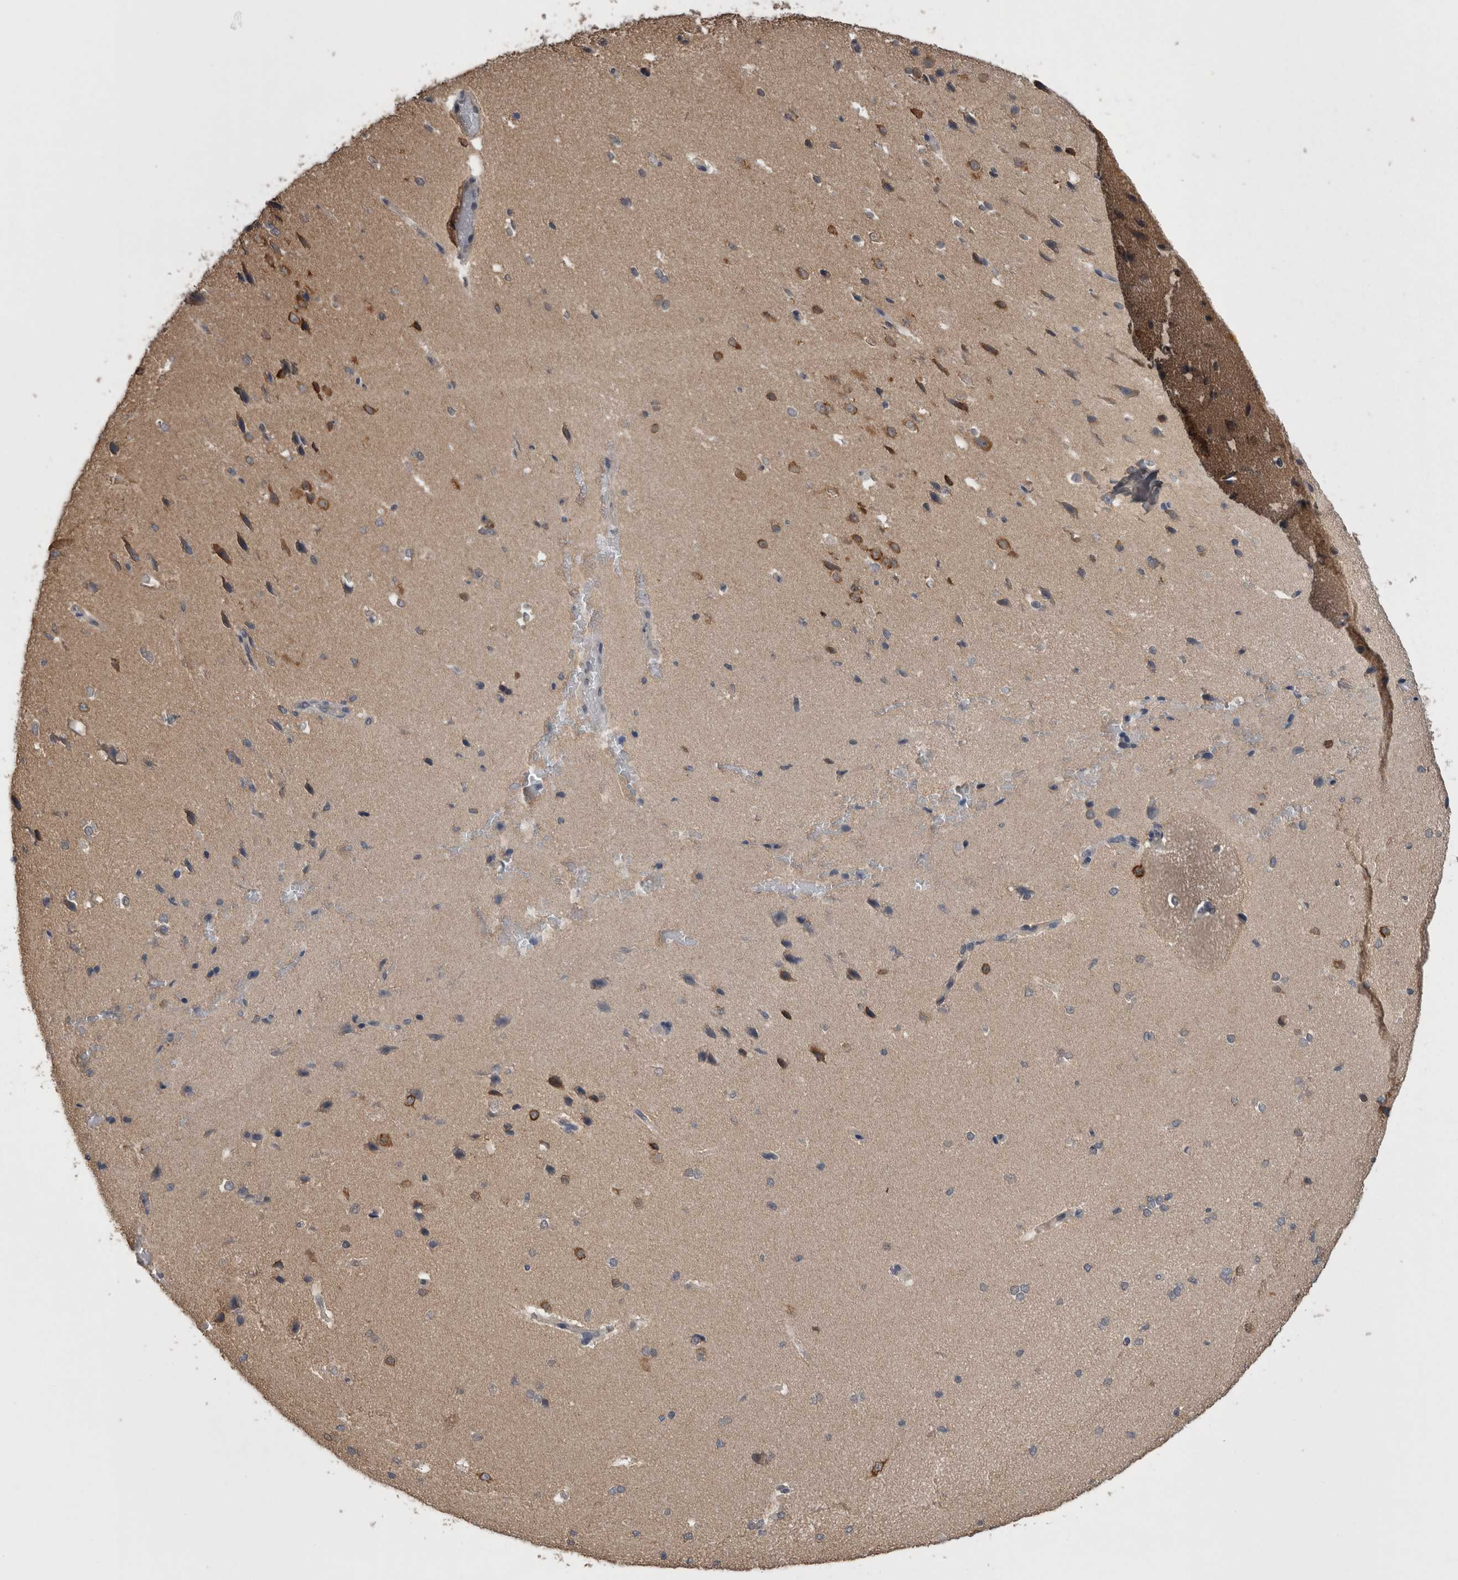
{"staining": {"intensity": "moderate", "quantity": "<25%", "location": "cytoplasmic/membranous"}, "tissue": "cerebral cortex", "cell_type": "Endothelial cells", "image_type": "normal", "snomed": [{"axis": "morphology", "description": "Normal tissue, NOS"}, {"axis": "morphology", "description": "Developmental malformation"}, {"axis": "topography", "description": "Cerebral cortex"}], "caption": "DAB (3,3'-diaminobenzidine) immunohistochemical staining of unremarkable human cerebral cortex exhibits moderate cytoplasmic/membranous protein expression in approximately <25% of endothelial cells.", "gene": "DDX6", "patient": {"sex": "female", "age": 30}}